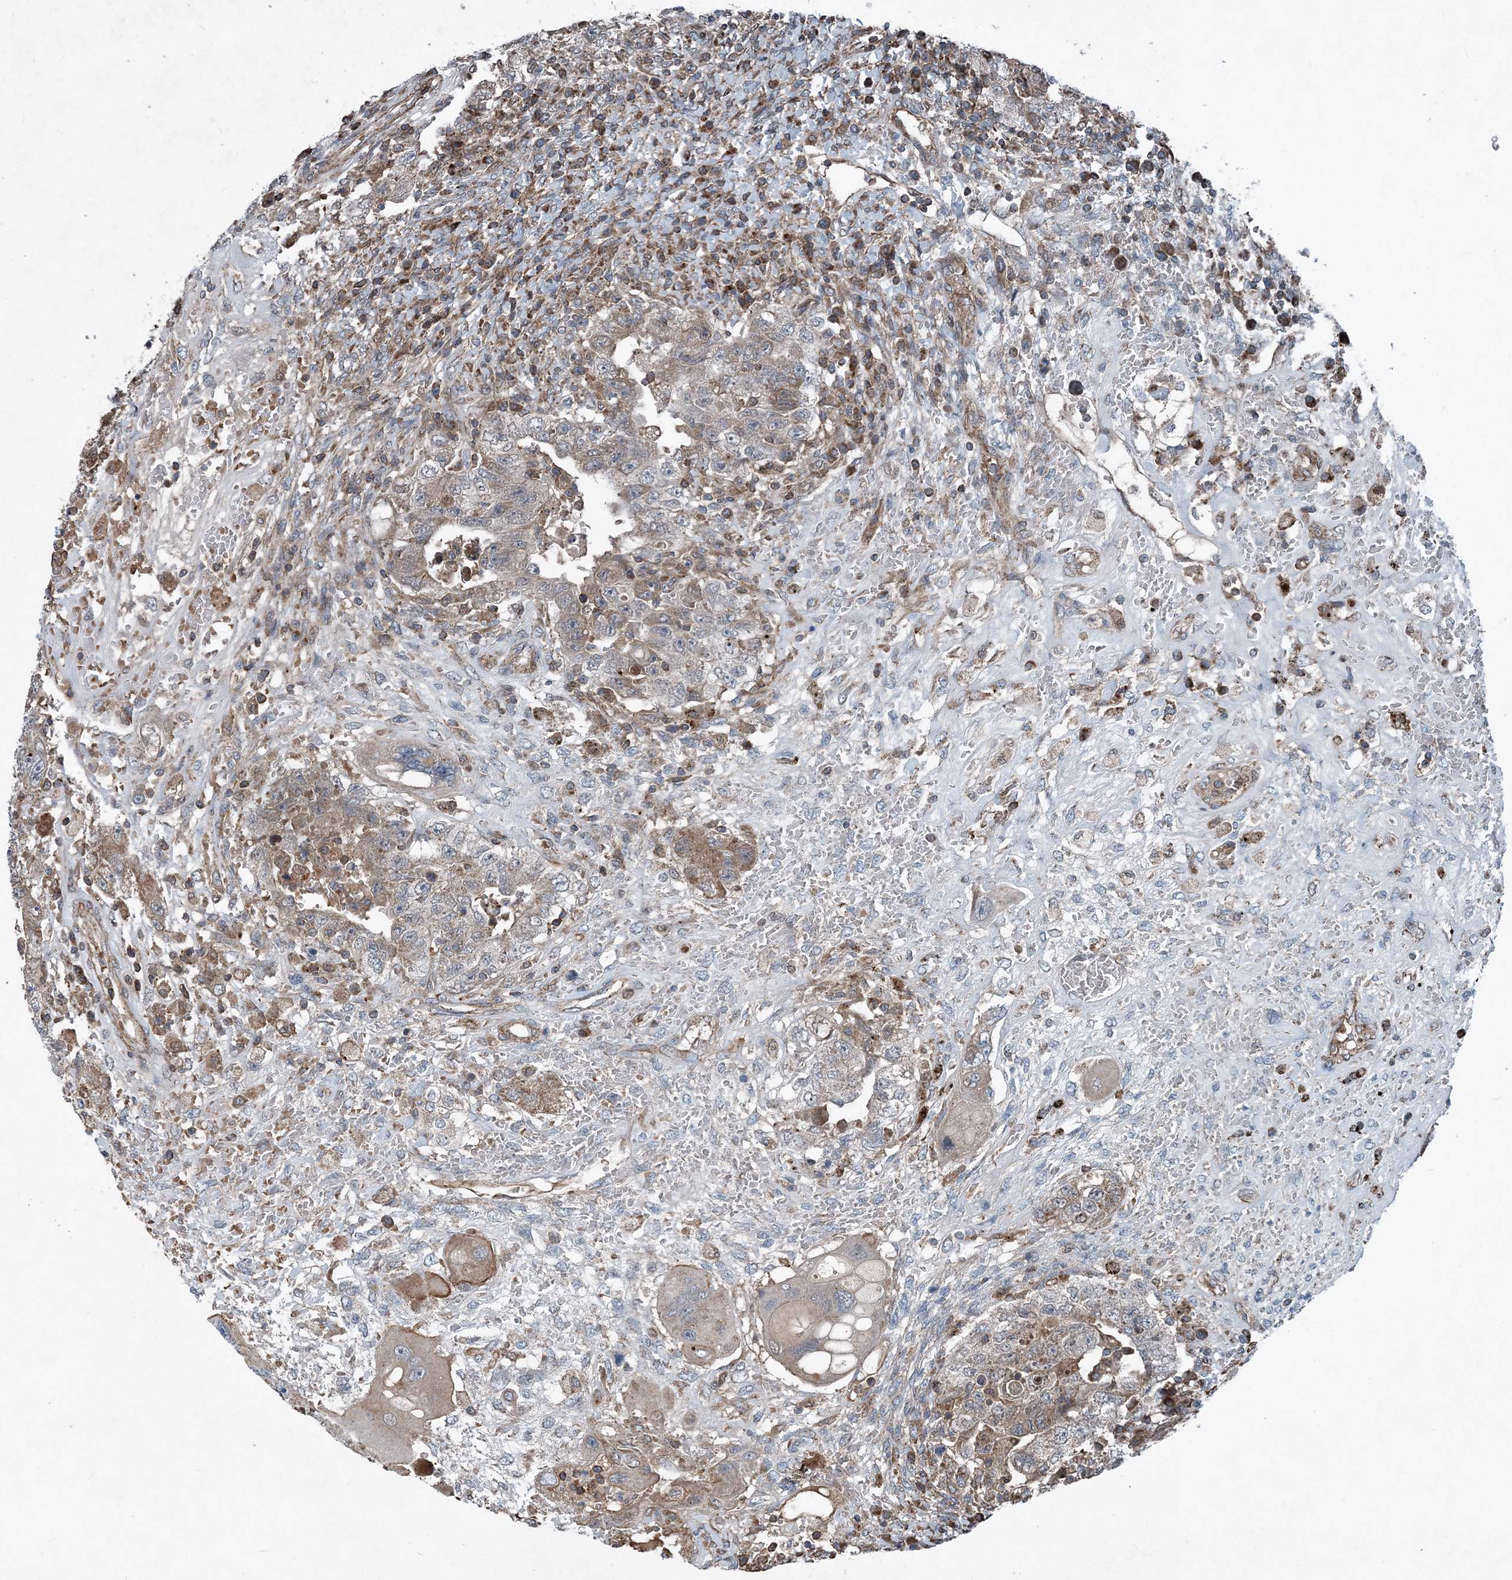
{"staining": {"intensity": "weak", "quantity": "25%-75%", "location": "cytoplasmic/membranous"}, "tissue": "testis cancer", "cell_type": "Tumor cells", "image_type": "cancer", "snomed": [{"axis": "morphology", "description": "Carcinoma, Embryonal, NOS"}, {"axis": "topography", "description": "Testis"}], "caption": "Immunohistochemistry staining of testis embryonal carcinoma, which exhibits low levels of weak cytoplasmic/membranous positivity in approximately 25%-75% of tumor cells indicating weak cytoplasmic/membranous protein positivity. The staining was performed using DAB (3,3'-diaminobenzidine) (brown) for protein detection and nuclei were counterstained in hematoxylin (blue).", "gene": "NDUFA2", "patient": {"sex": "male", "age": 26}}